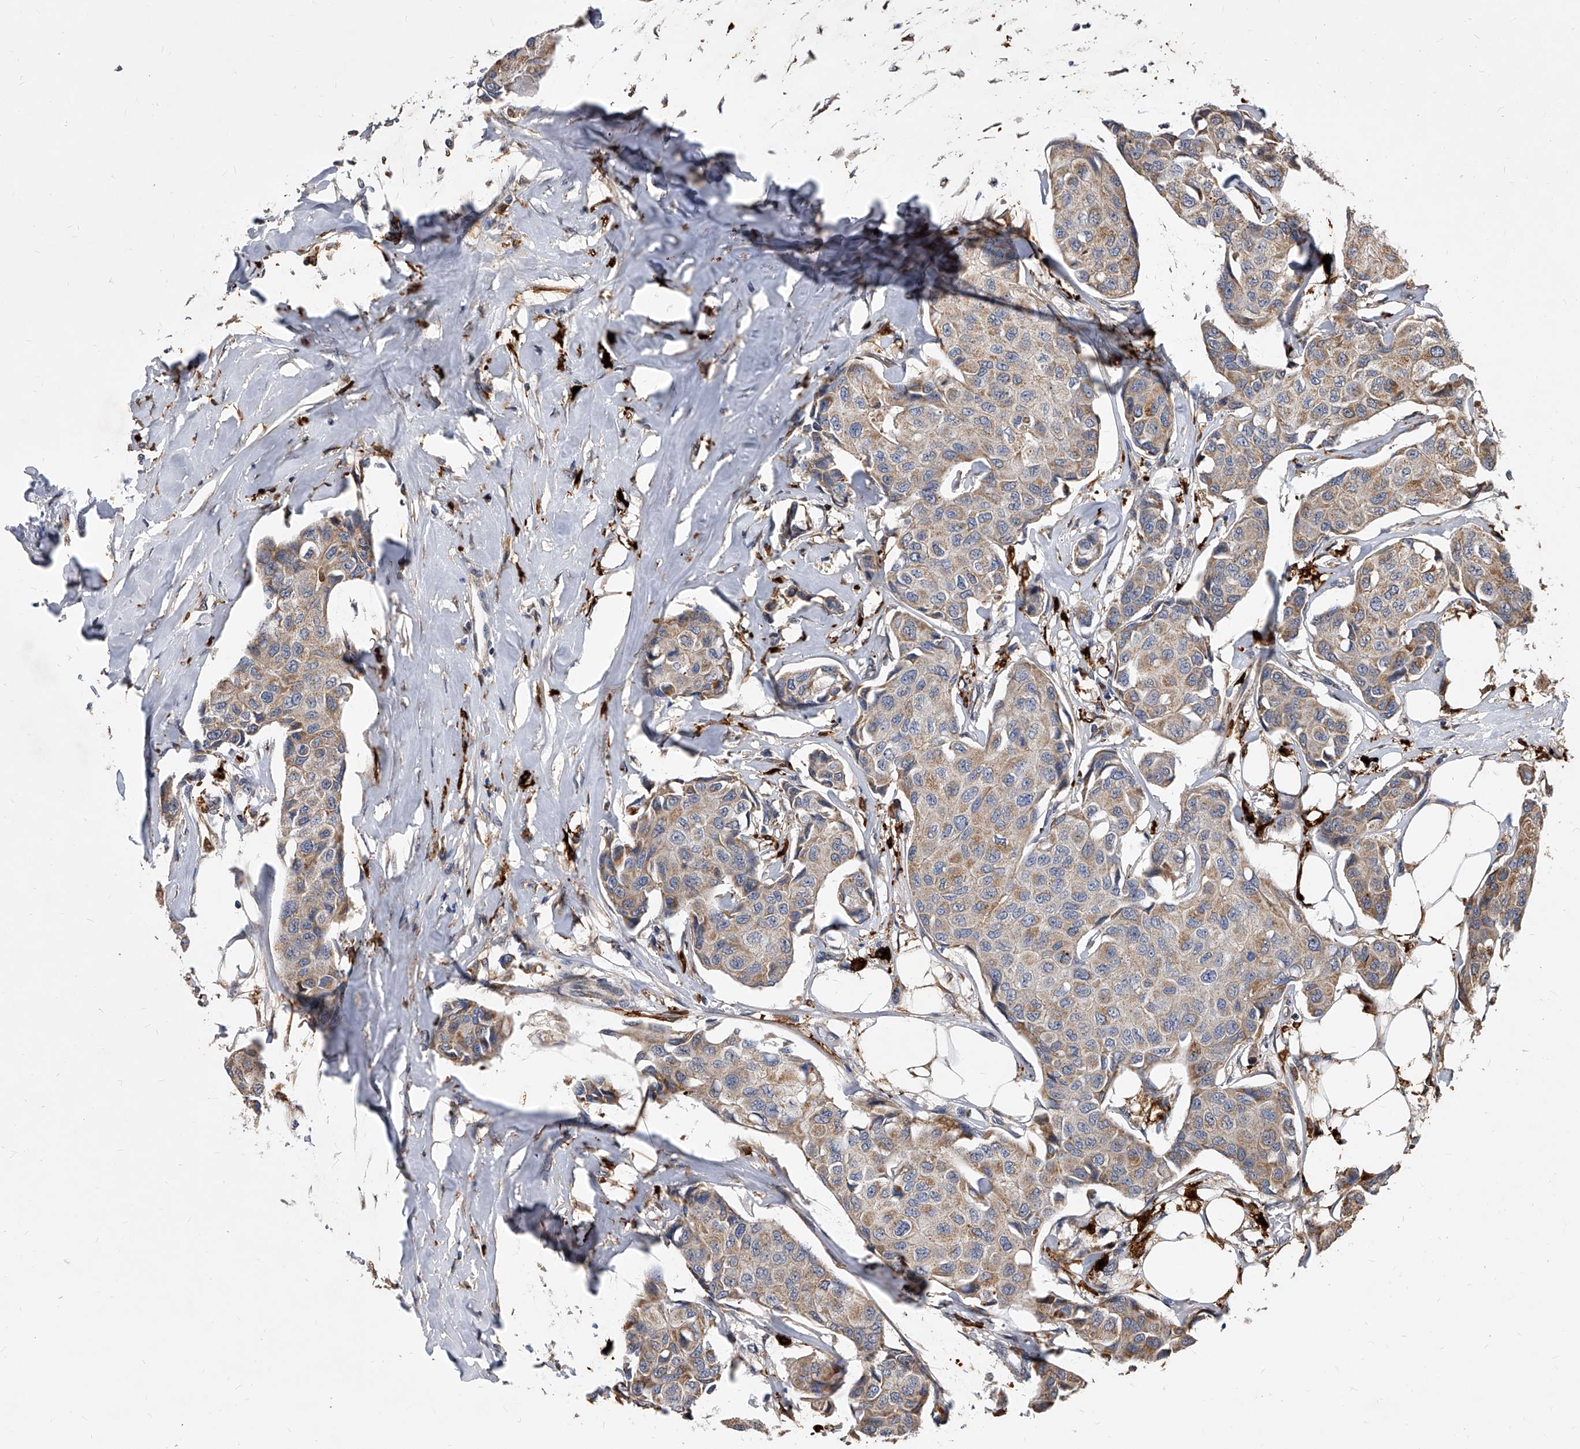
{"staining": {"intensity": "weak", "quantity": "25%-75%", "location": "cytoplasmic/membranous"}, "tissue": "breast cancer", "cell_type": "Tumor cells", "image_type": "cancer", "snomed": [{"axis": "morphology", "description": "Duct carcinoma"}, {"axis": "topography", "description": "Breast"}], "caption": "Protein expression by immunohistochemistry exhibits weak cytoplasmic/membranous positivity in approximately 25%-75% of tumor cells in intraductal carcinoma (breast). (Stains: DAB (3,3'-diaminobenzidine) in brown, nuclei in blue, Microscopy: brightfield microscopy at high magnification).", "gene": "SOBP", "patient": {"sex": "female", "age": 80}}